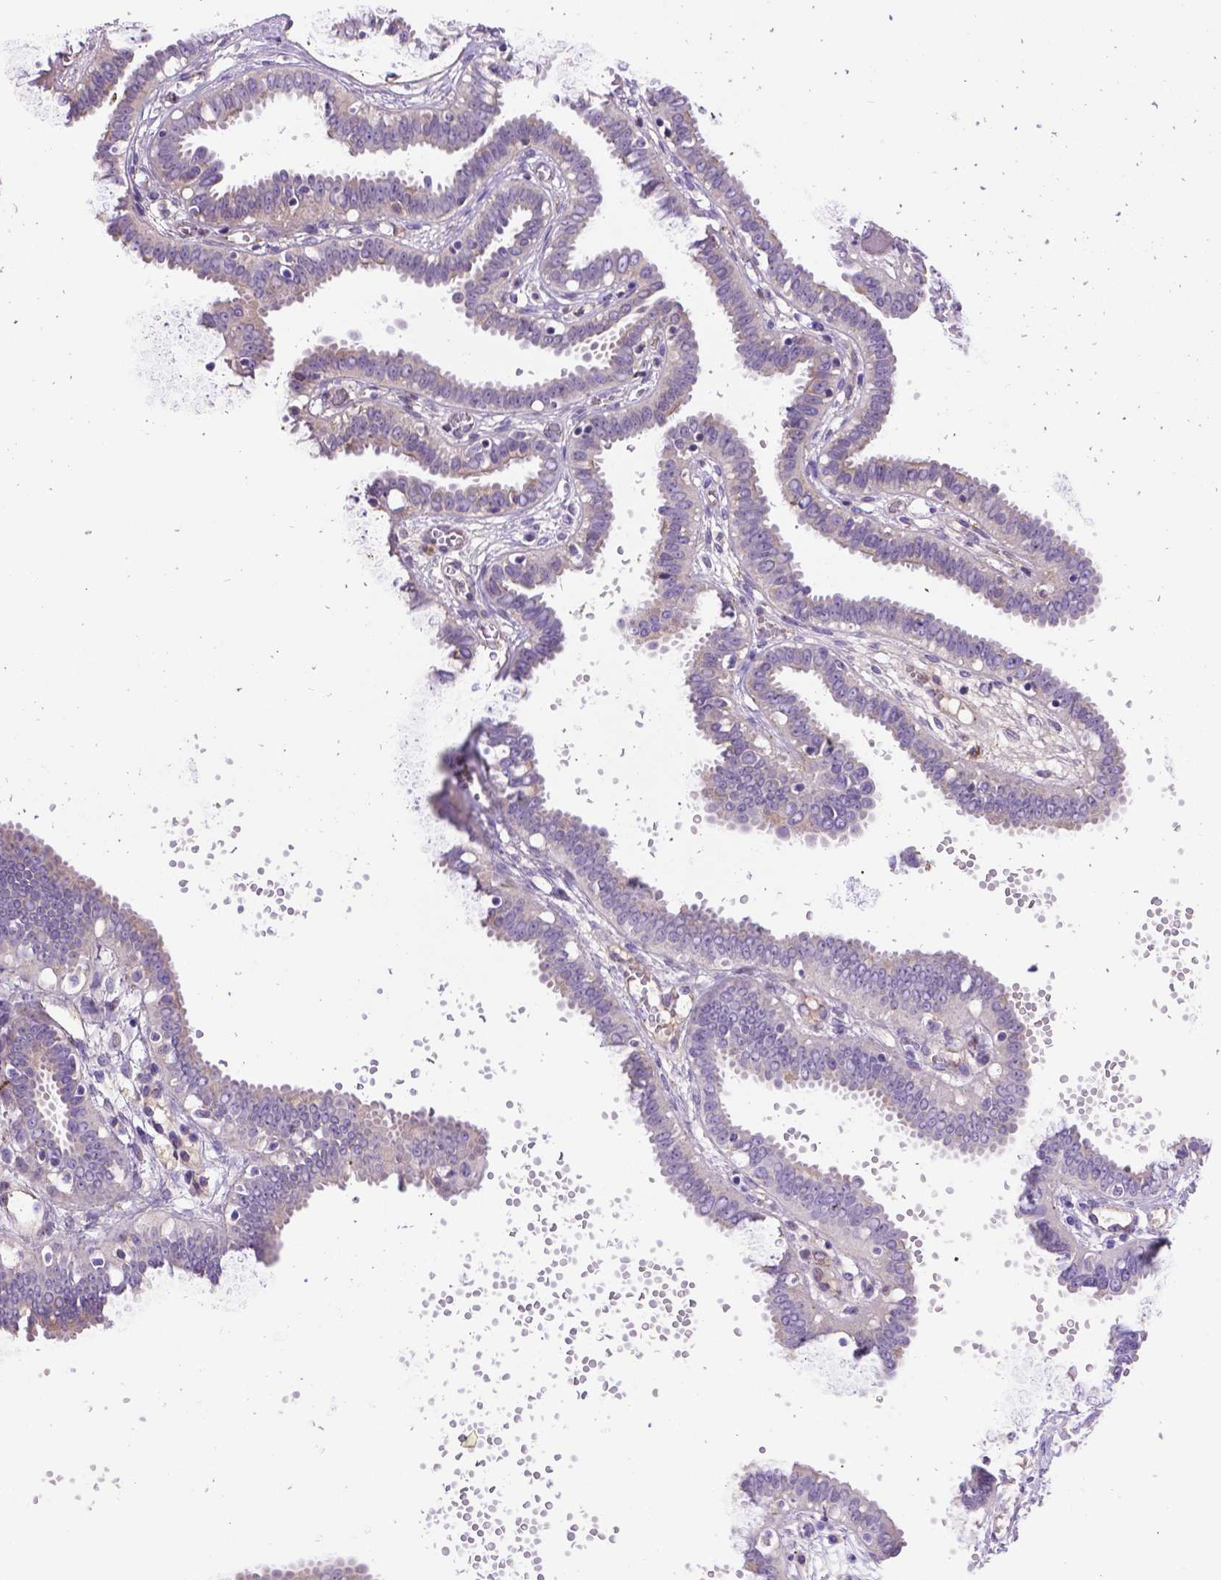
{"staining": {"intensity": "negative", "quantity": "none", "location": "none"}, "tissue": "fallopian tube", "cell_type": "Glandular cells", "image_type": "normal", "snomed": [{"axis": "morphology", "description": "Normal tissue, NOS"}, {"axis": "topography", "description": "Fallopian tube"}], "caption": "Glandular cells show no significant positivity in unremarkable fallopian tube.", "gene": "CCER2", "patient": {"sex": "female", "age": 37}}